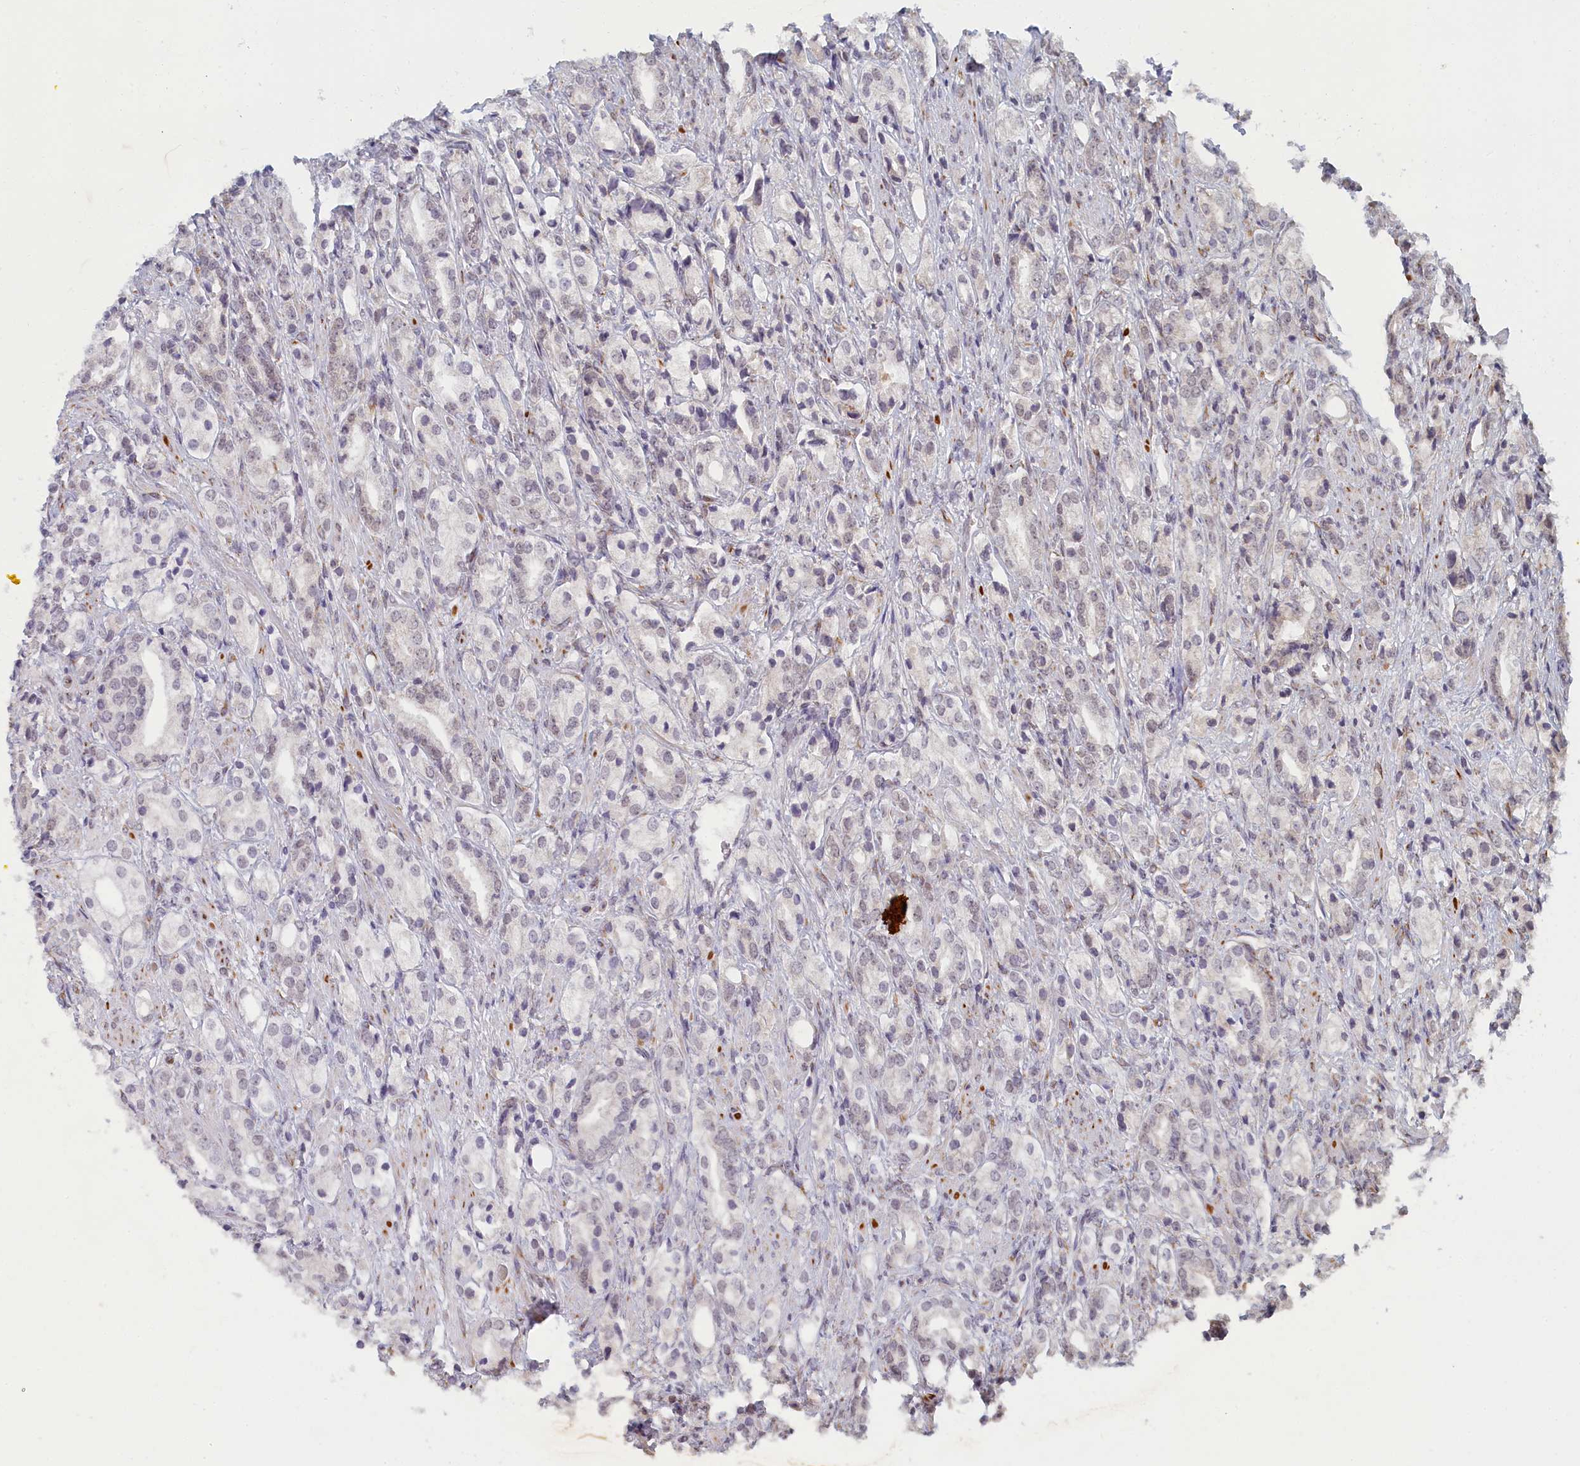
{"staining": {"intensity": "negative", "quantity": "none", "location": "none"}, "tissue": "prostate cancer", "cell_type": "Tumor cells", "image_type": "cancer", "snomed": [{"axis": "morphology", "description": "Adenocarcinoma, High grade"}, {"axis": "topography", "description": "Prostate"}], "caption": "A micrograph of prostate adenocarcinoma (high-grade) stained for a protein reveals no brown staining in tumor cells.", "gene": "DNAJC17", "patient": {"sex": "male", "age": 50}}